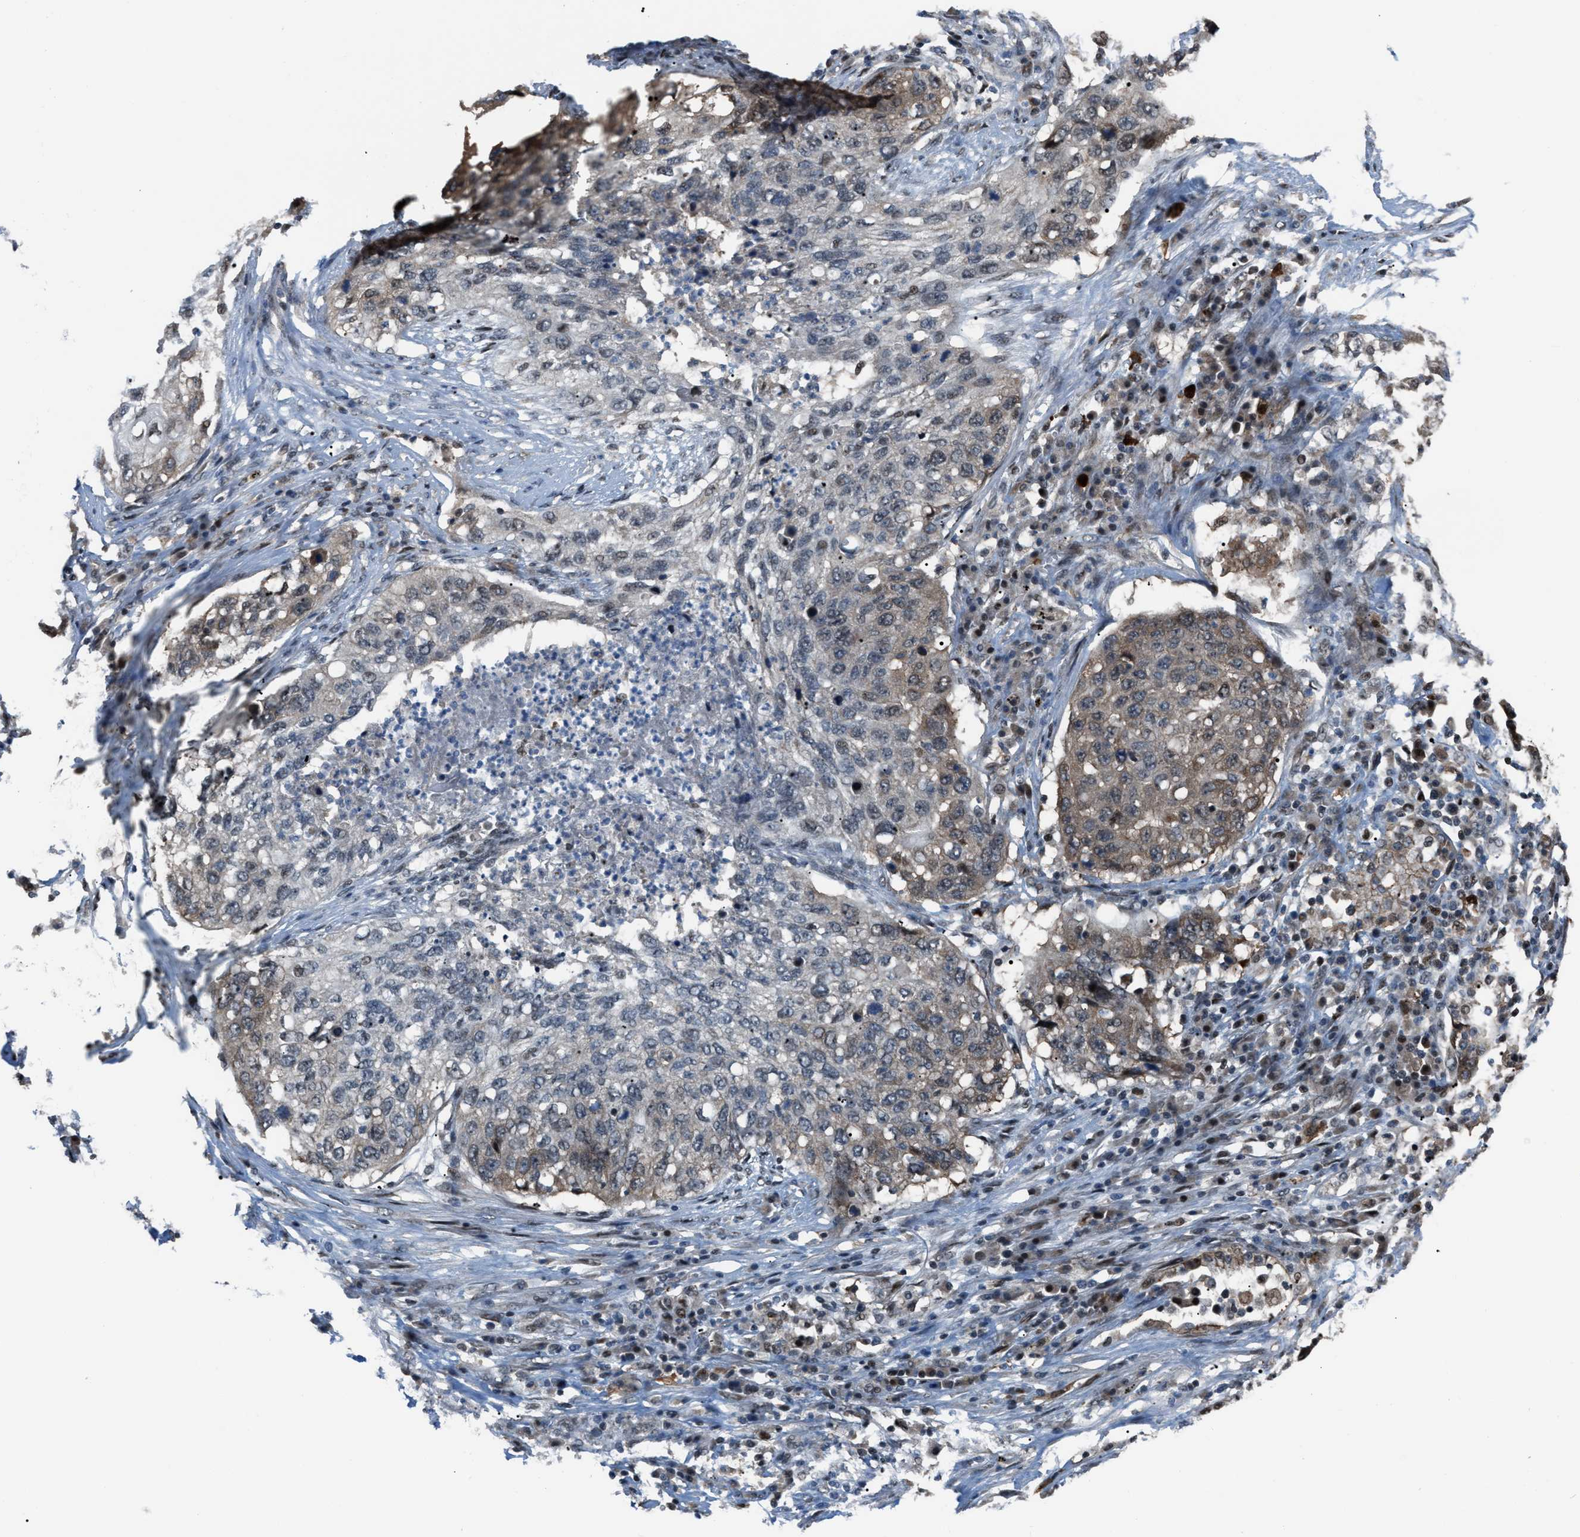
{"staining": {"intensity": "moderate", "quantity": "<25%", "location": "cytoplasmic/membranous"}, "tissue": "lung cancer", "cell_type": "Tumor cells", "image_type": "cancer", "snomed": [{"axis": "morphology", "description": "Squamous cell carcinoma, NOS"}, {"axis": "topography", "description": "Lung"}], "caption": "This image shows immunohistochemistry (IHC) staining of lung cancer (squamous cell carcinoma), with low moderate cytoplasmic/membranous staining in approximately <25% of tumor cells.", "gene": "RFFL", "patient": {"sex": "female", "age": 63}}